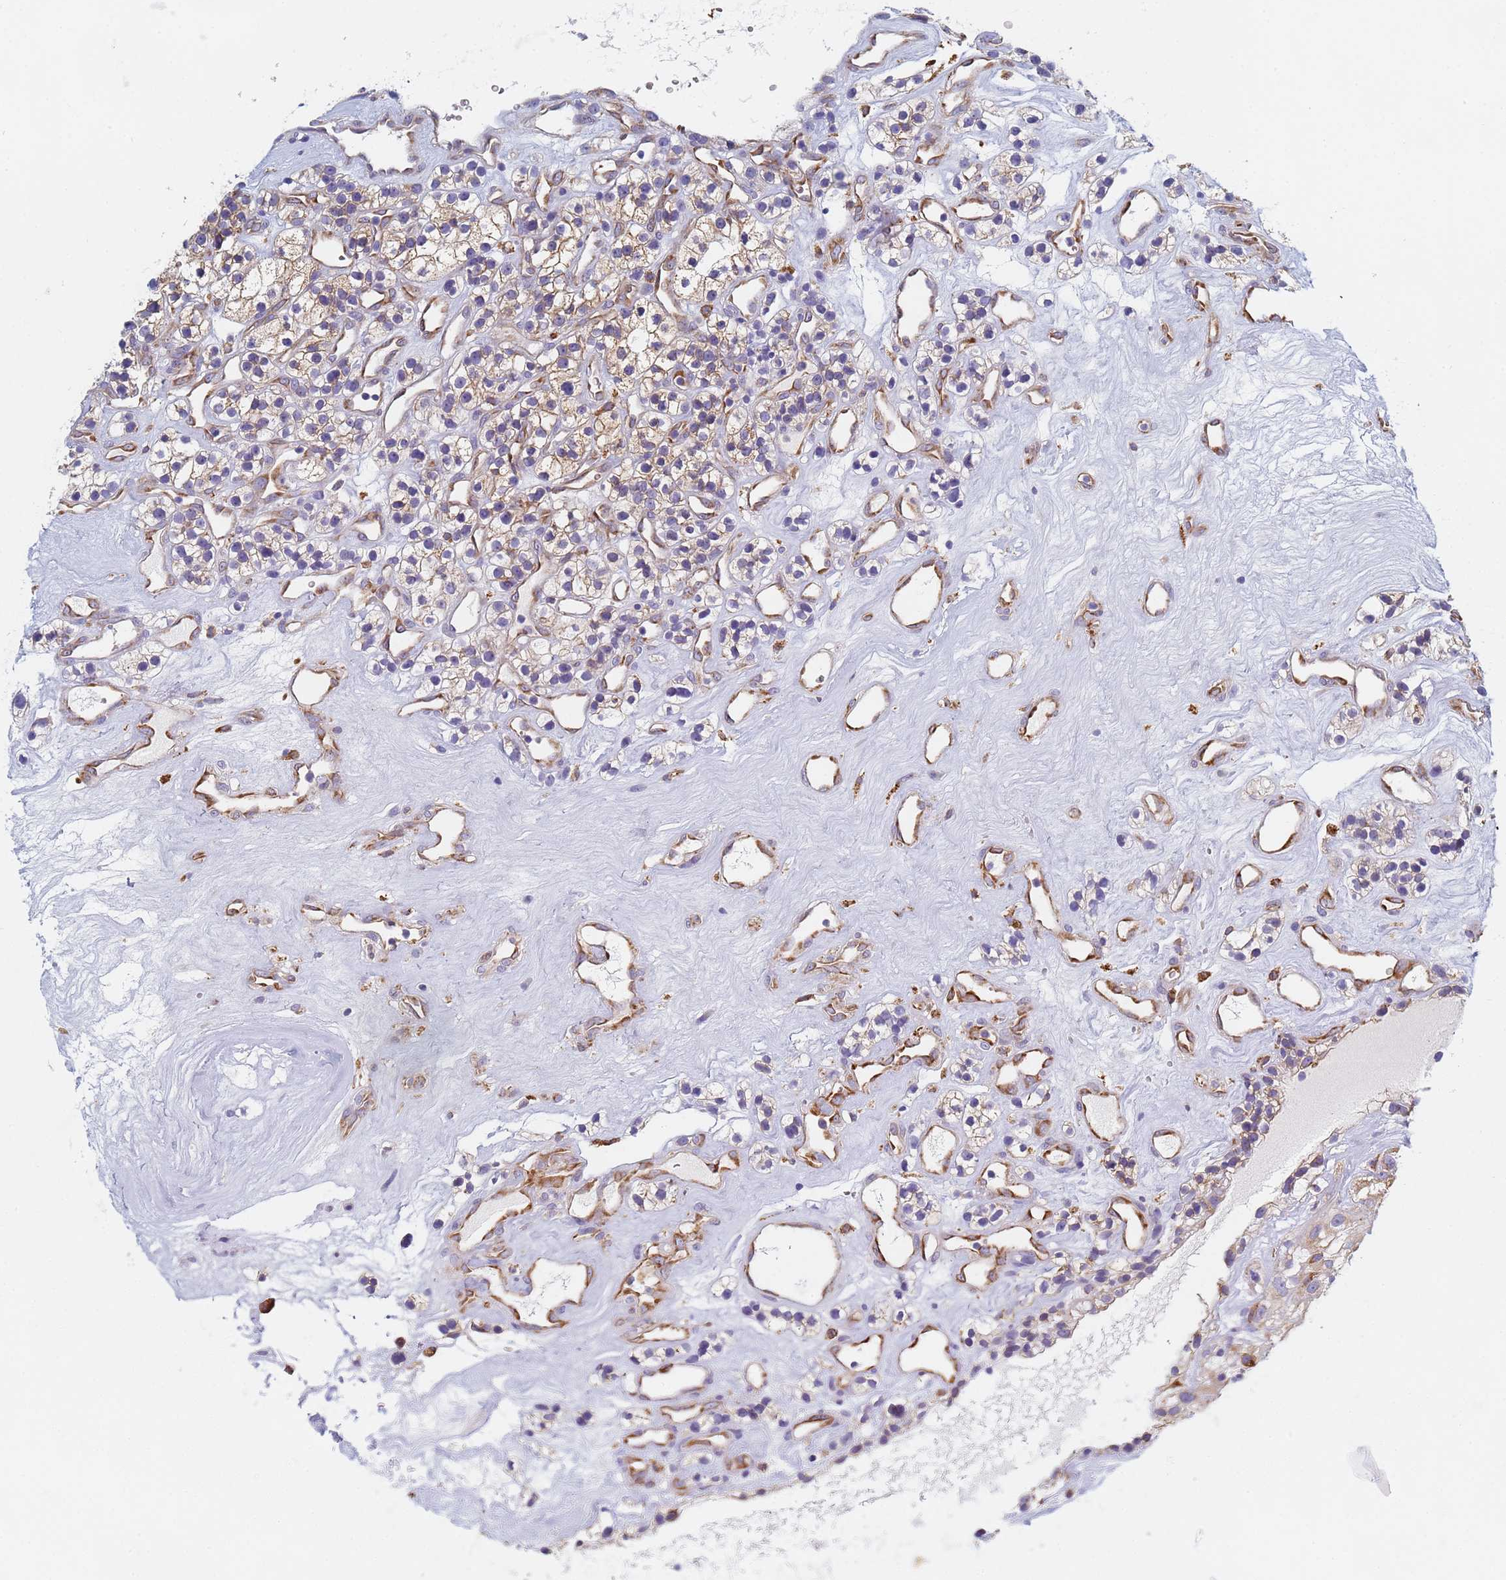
{"staining": {"intensity": "weak", "quantity": ">75%", "location": "cytoplasmic/membranous"}, "tissue": "renal cancer", "cell_type": "Tumor cells", "image_type": "cancer", "snomed": [{"axis": "morphology", "description": "Adenocarcinoma, NOS"}, {"axis": "topography", "description": "Kidney"}], "caption": "Adenocarcinoma (renal) stained with a brown dye demonstrates weak cytoplasmic/membranous positive expression in about >75% of tumor cells.", "gene": "GDAP2", "patient": {"sex": "female", "age": 57}}